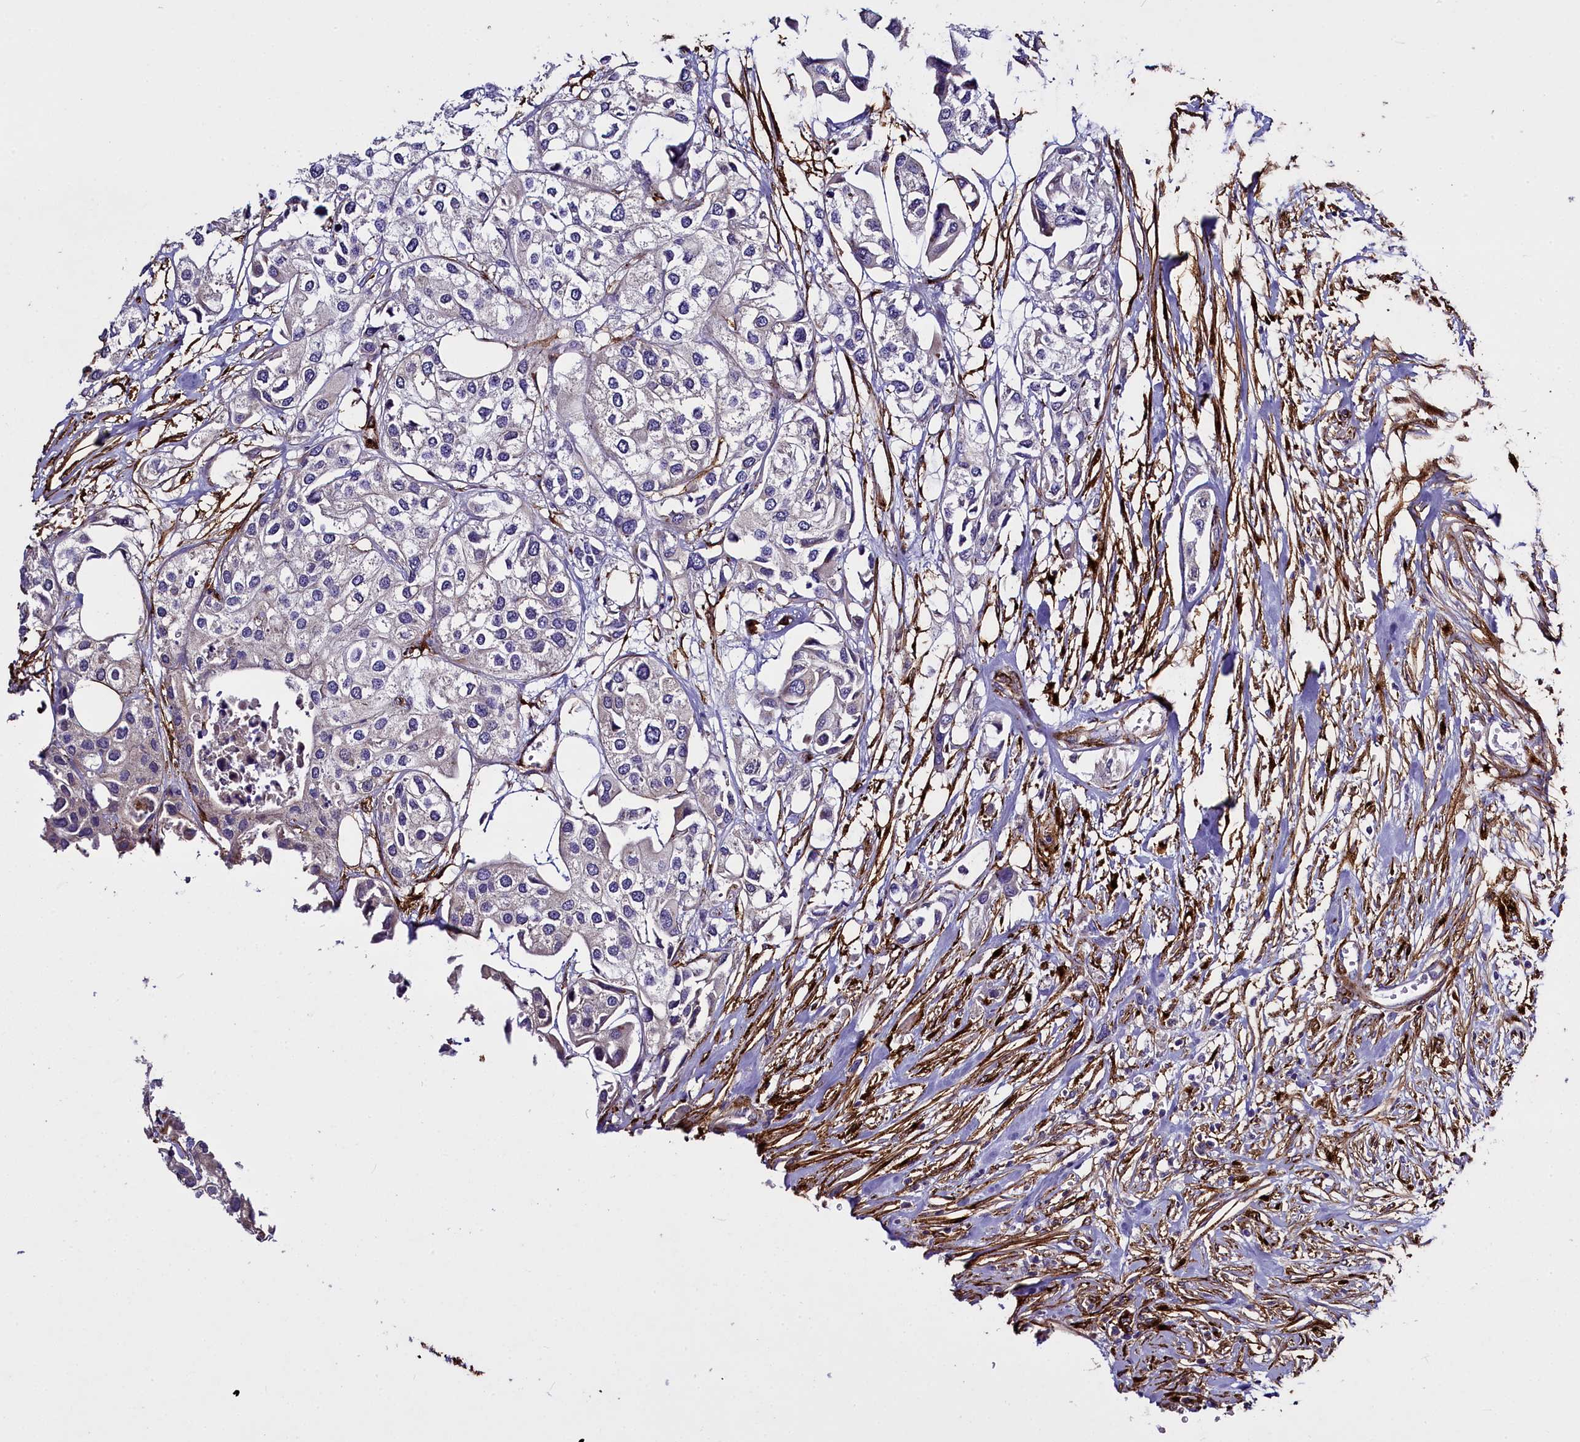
{"staining": {"intensity": "negative", "quantity": "none", "location": "none"}, "tissue": "urothelial cancer", "cell_type": "Tumor cells", "image_type": "cancer", "snomed": [{"axis": "morphology", "description": "Urothelial carcinoma, High grade"}, {"axis": "topography", "description": "Urinary bladder"}], "caption": "A histopathology image of human urothelial carcinoma (high-grade) is negative for staining in tumor cells.", "gene": "MRC2", "patient": {"sex": "male", "age": 64}}